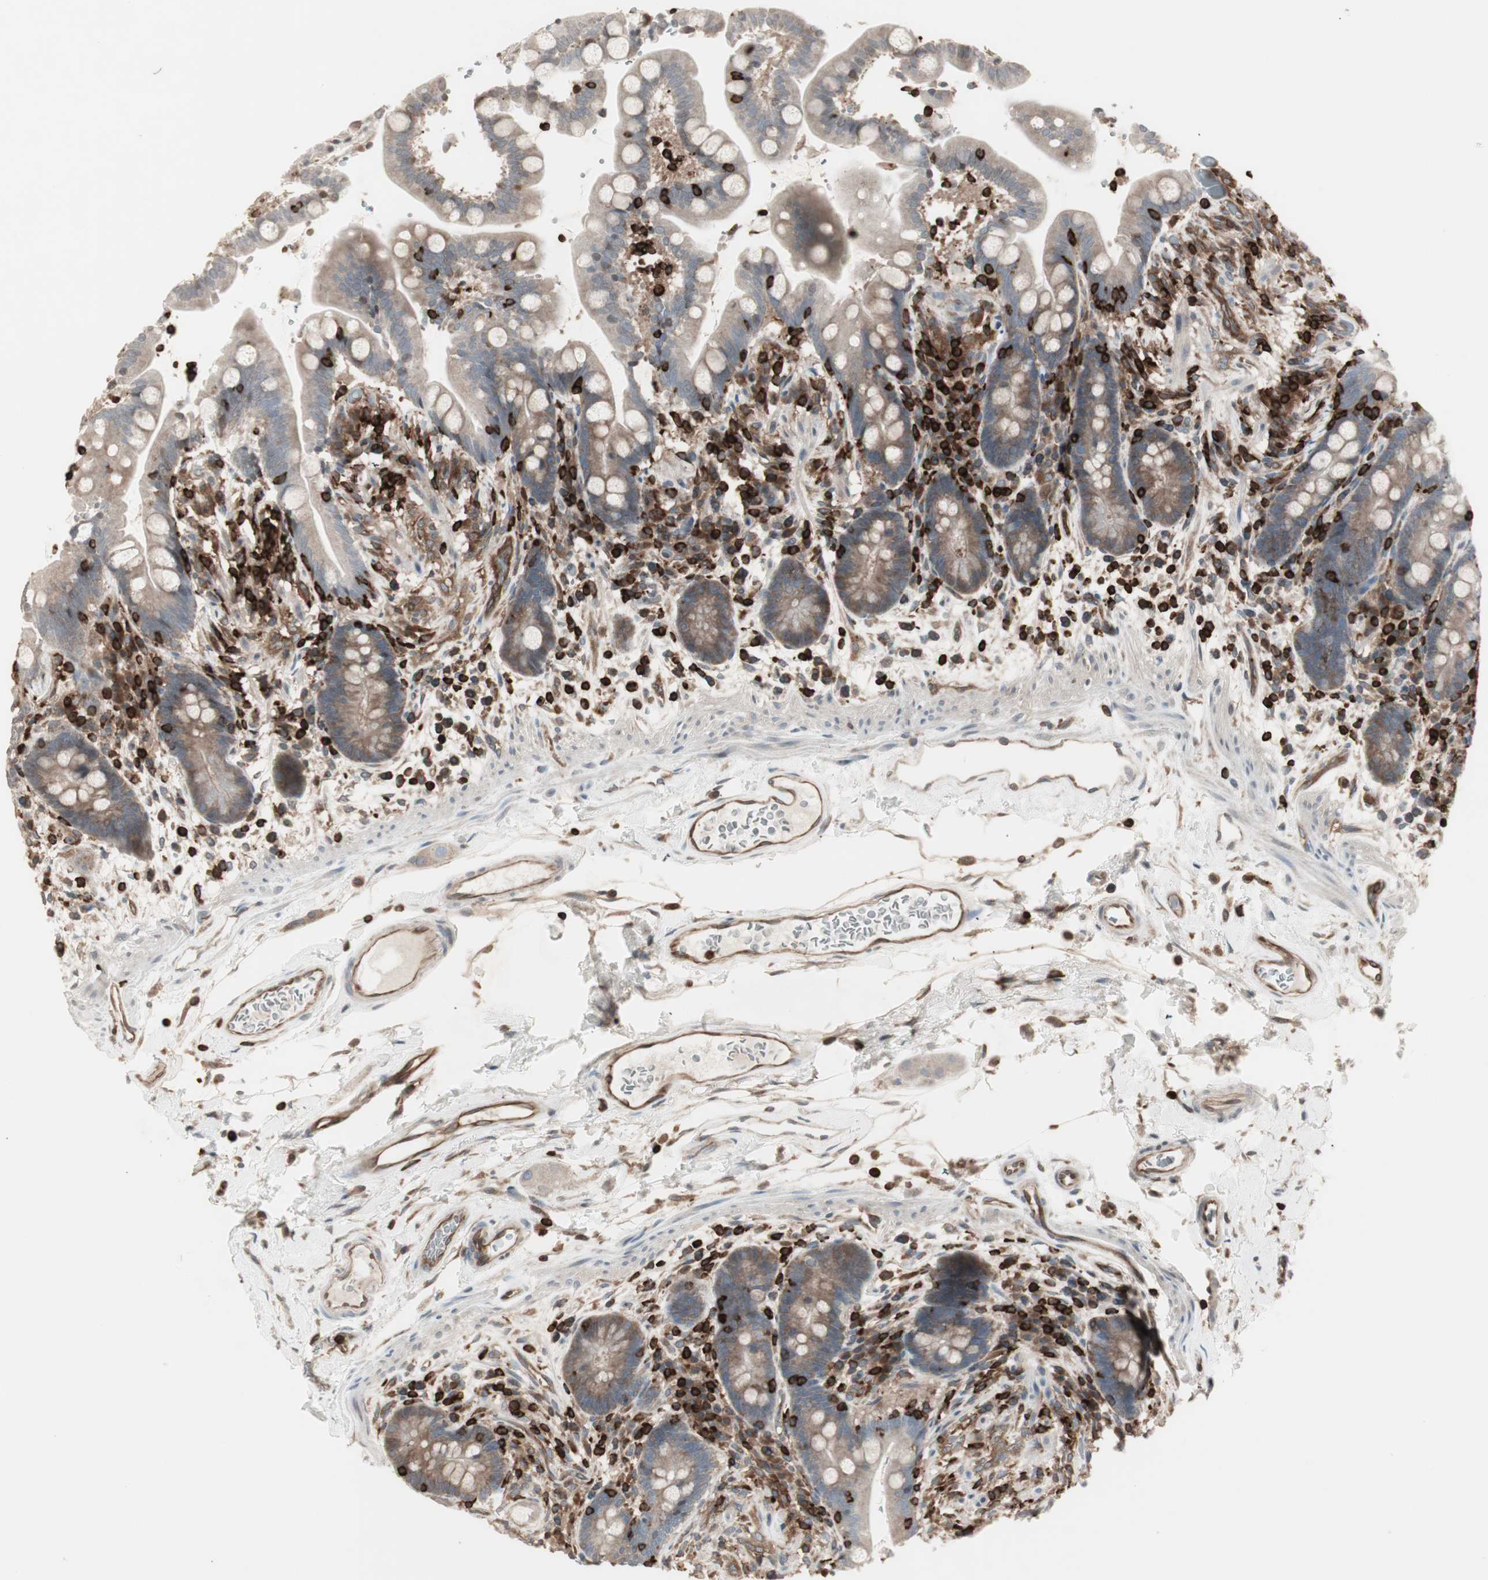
{"staining": {"intensity": "moderate", "quantity": ">75%", "location": "cytoplasmic/membranous"}, "tissue": "colon", "cell_type": "Endothelial cells", "image_type": "normal", "snomed": [{"axis": "morphology", "description": "Normal tissue, NOS"}, {"axis": "topography", "description": "Colon"}], "caption": "Immunohistochemical staining of benign colon demonstrates medium levels of moderate cytoplasmic/membranous positivity in approximately >75% of endothelial cells.", "gene": "ARHGEF1", "patient": {"sex": "male", "age": 73}}